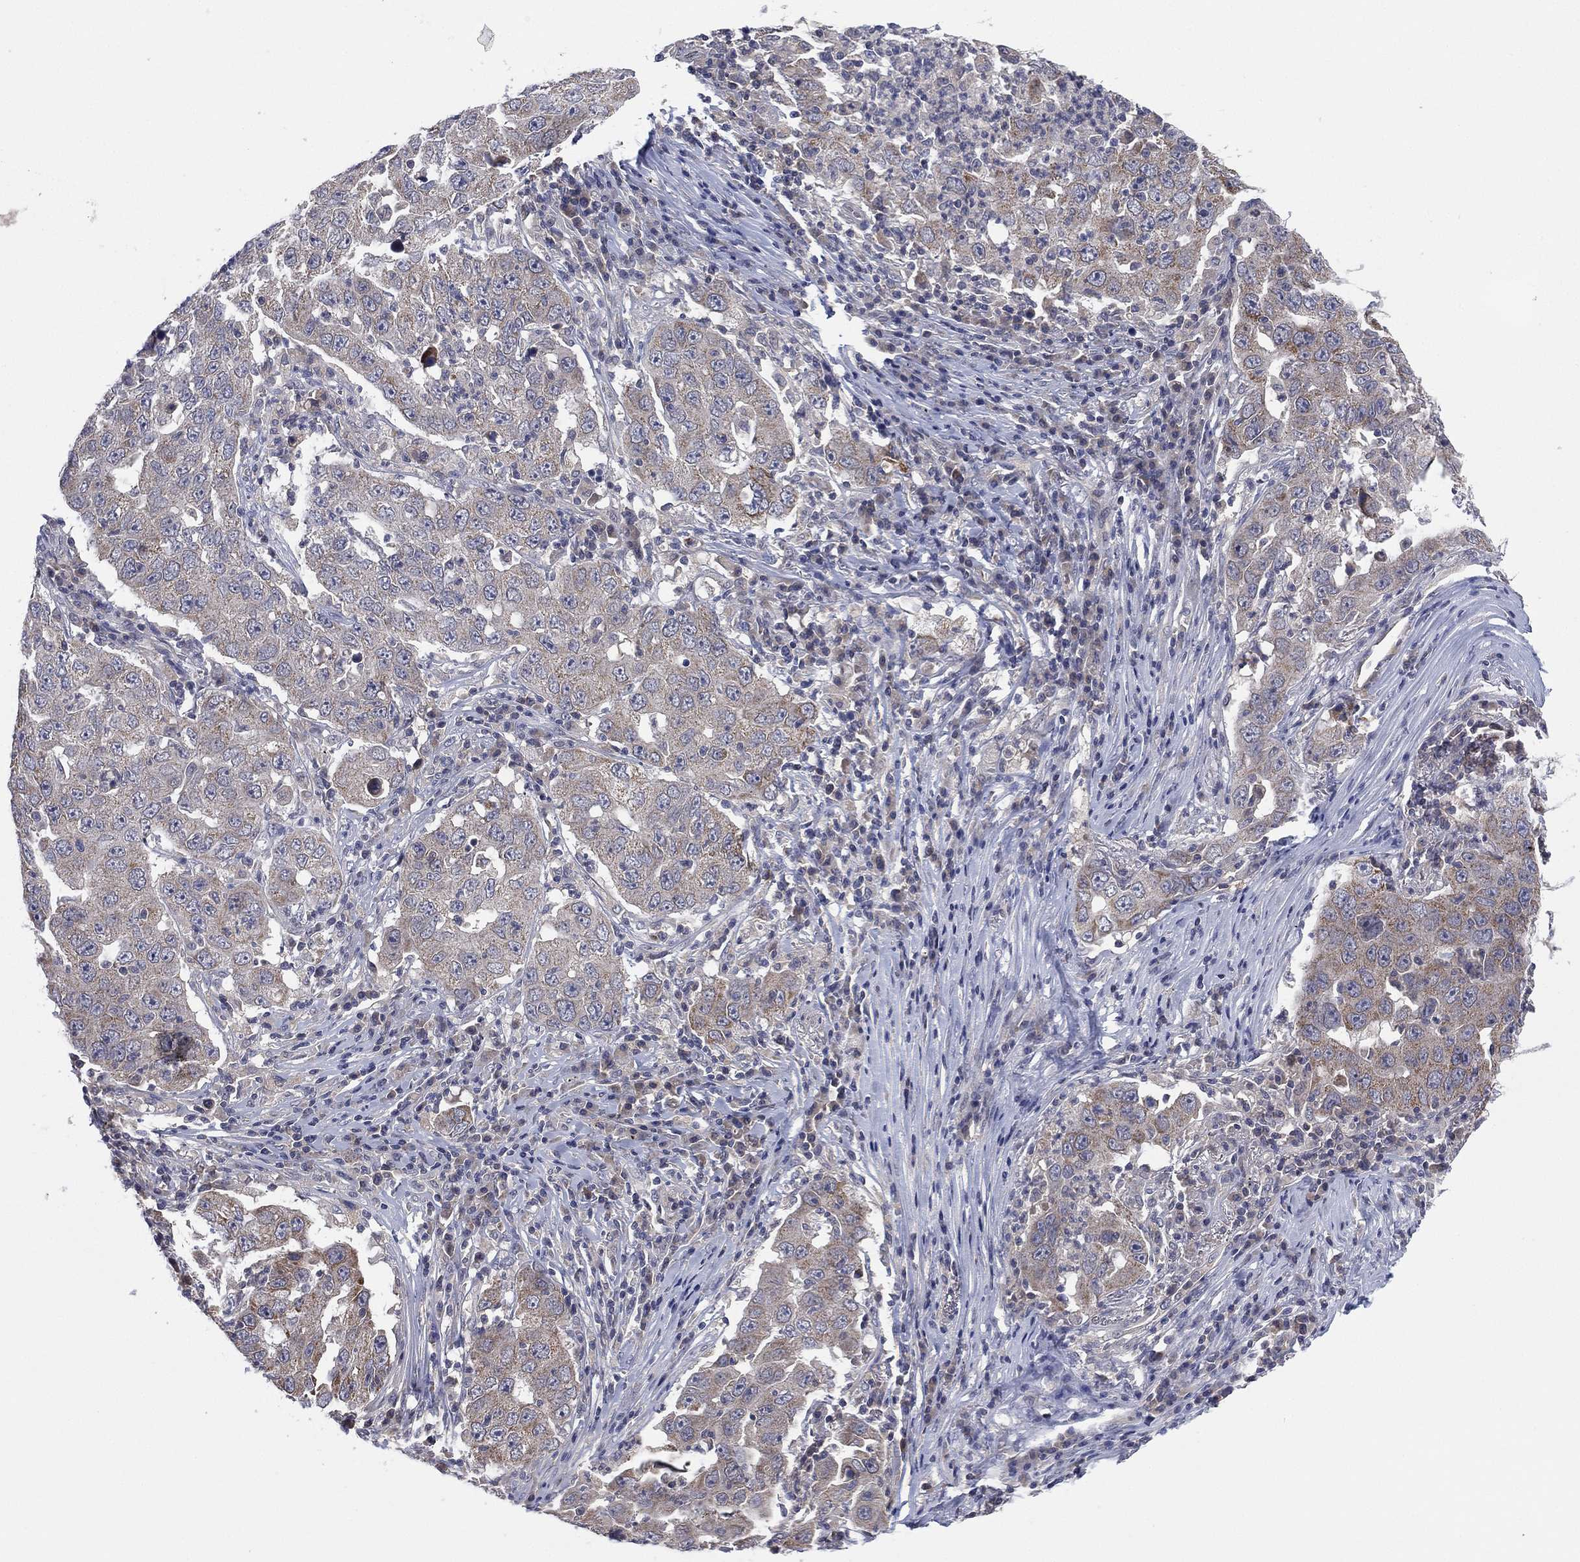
{"staining": {"intensity": "weak", "quantity": "<25%", "location": "cytoplasmic/membranous"}, "tissue": "lung cancer", "cell_type": "Tumor cells", "image_type": "cancer", "snomed": [{"axis": "morphology", "description": "Adenocarcinoma, NOS"}, {"axis": "topography", "description": "Lung"}], "caption": "High power microscopy photomicrograph of an immunohistochemistry (IHC) photomicrograph of adenocarcinoma (lung), revealing no significant staining in tumor cells.", "gene": "MPP7", "patient": {"sex": "male", "age": 73}}